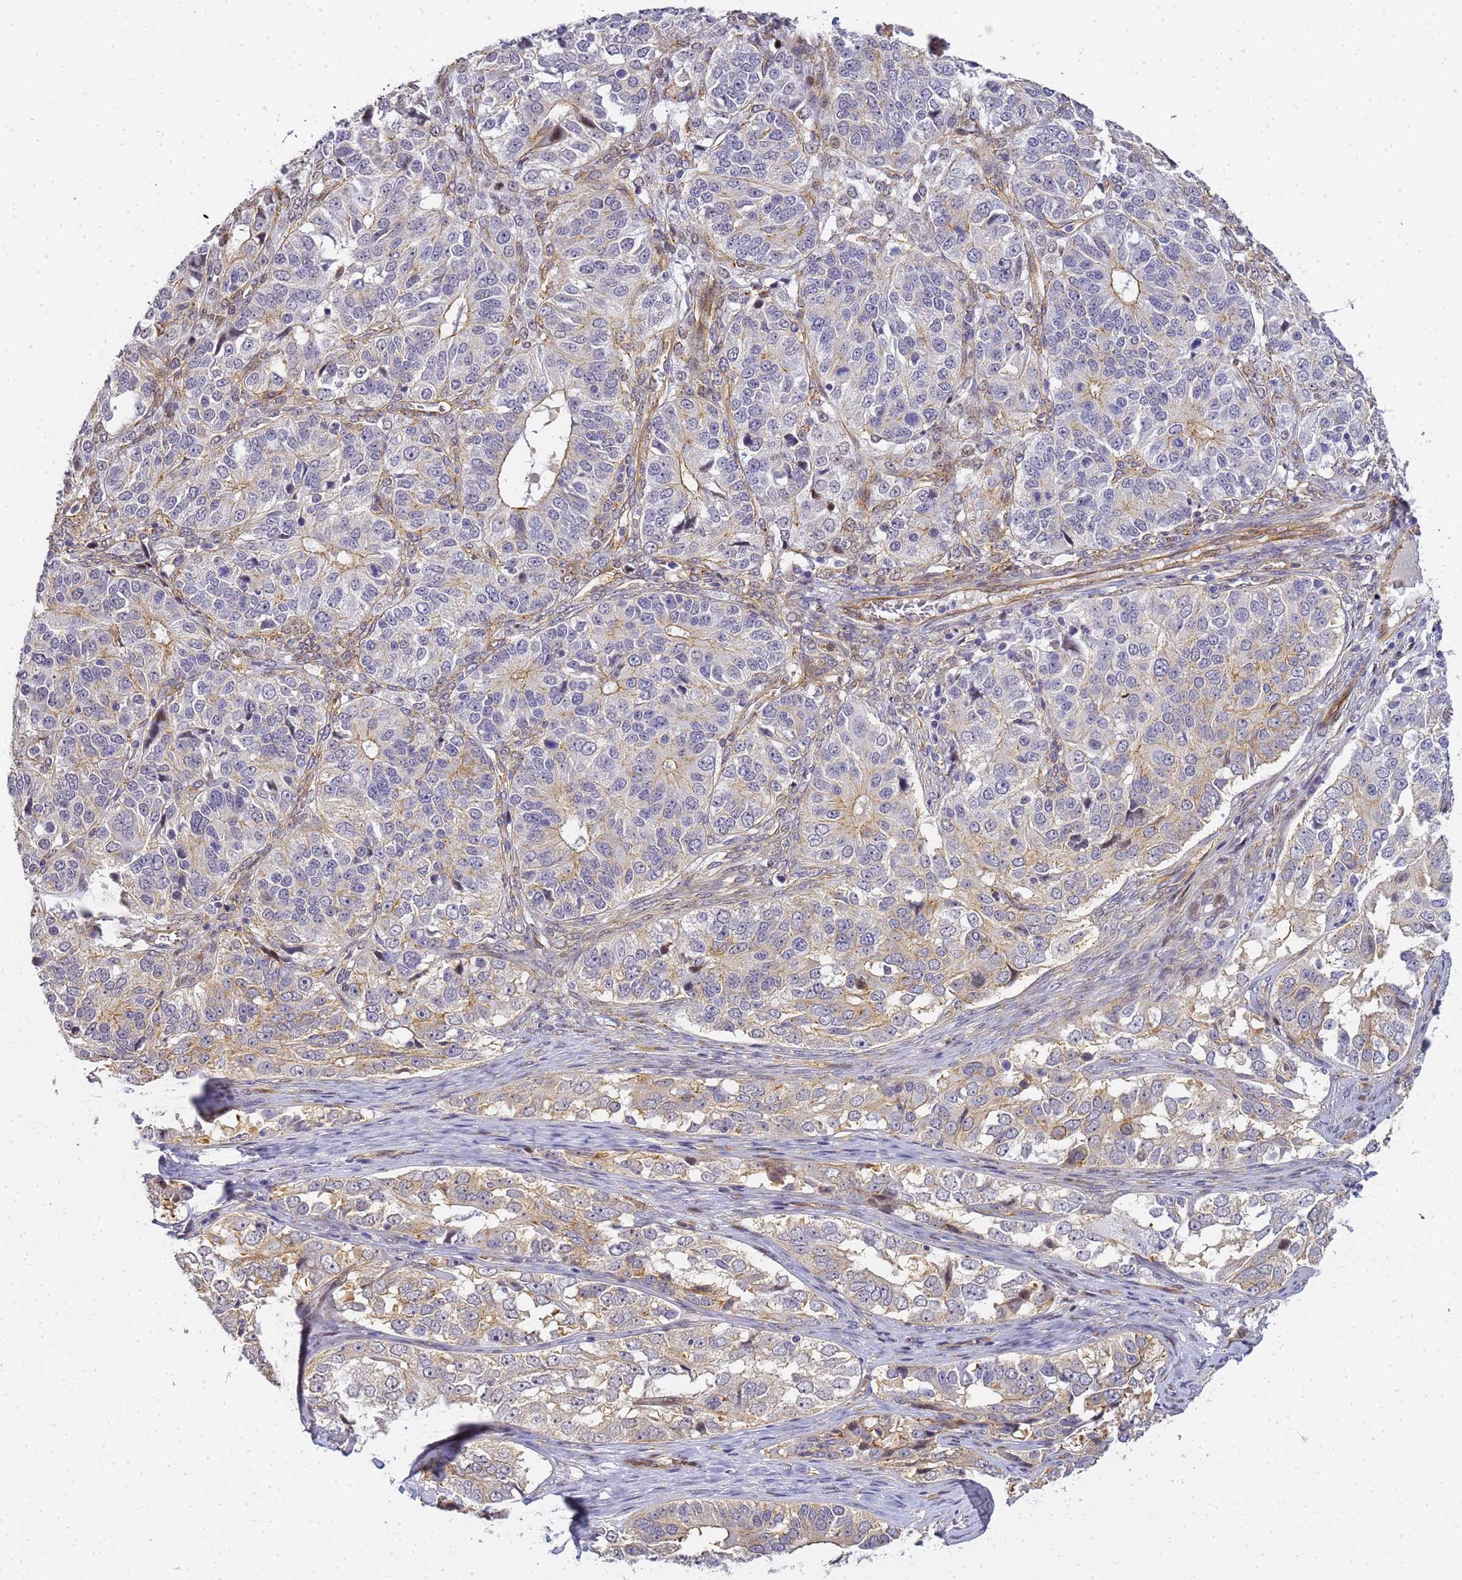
{"staining": {"intensity": "weak", "quantity": "25%-75%", "location": "cytoplasmic/membranous"}, "tissue": "ovarian cancer", "cell_type": "Tumor cells", "image_type": "cancer", "snomed": [{"axis": "morphology", "description": "Carcinoma, endometroid"}, {"axis": "topography", "description": "Ovary"}], "caption": "There is low levels of weak cytoplasmic/membranous staining in tumor cells of ovarian cancer (endometroid carcinoma), as demonstrated by immunohistochemical staining (brown color).", "gene": "GON4L", "patient": {"sex": "female", "age": 51}}